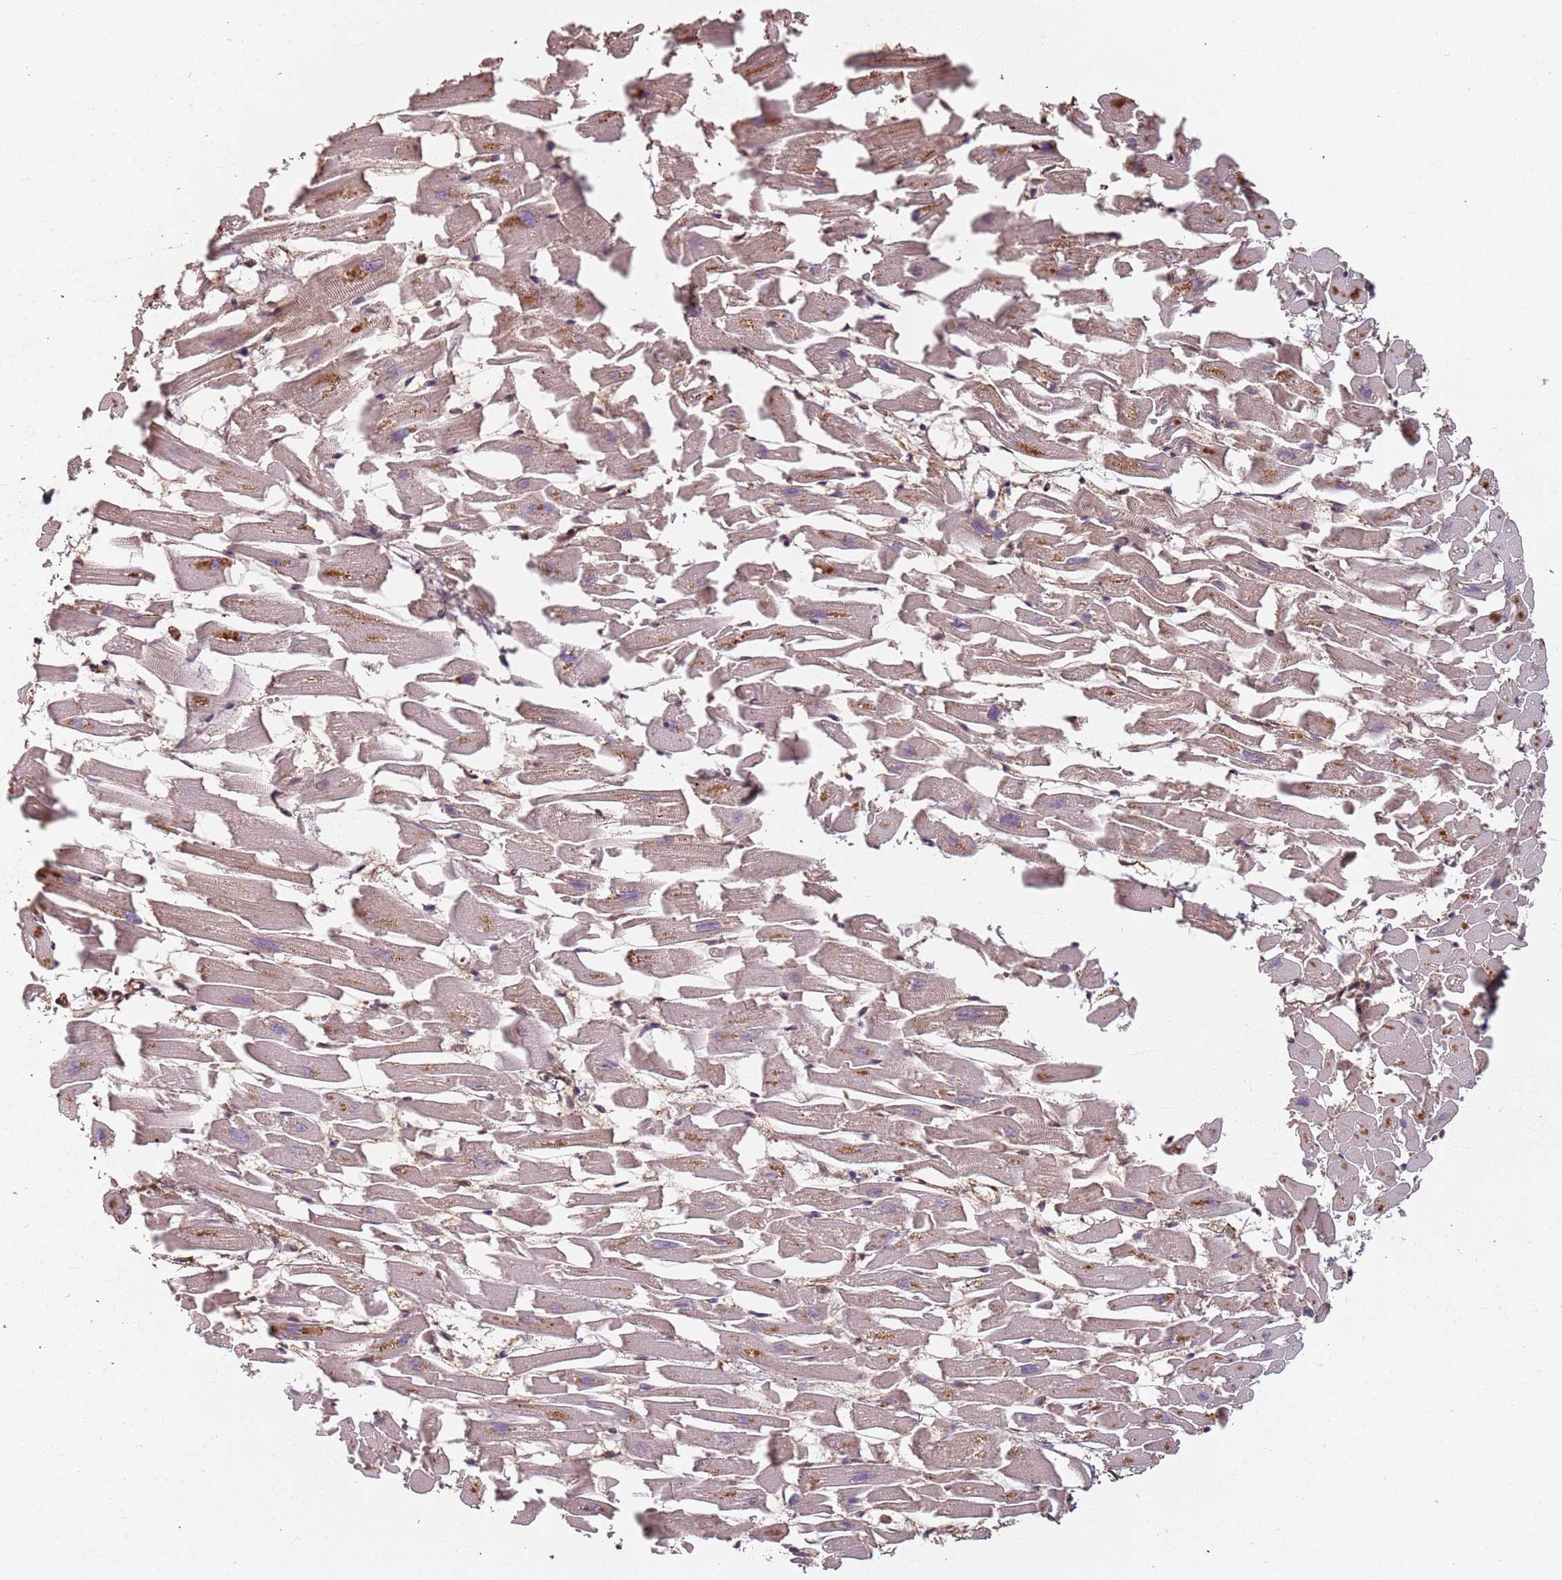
{"staining": {"intensity": "moderate", "quantity": "<25%", "location": "nuclear"}, "tissue": "heart muscle", "cell_type": "Cardiomyocytes", "image_type": "normal", "snomed": [{"axis": "morphology", "description": "Normal tissue, NOS"}, {"axis": "topography", "description": "Heart"}], "caption": "Cardiomyocytes display moderate nuclear staining in approximately <25% of cells in unremarkable heart muscle. (IHC, brightfield microscopy, high magnification).", "gene": "SDCCAG8", "patient": {"sex": "female", "age": 64}}